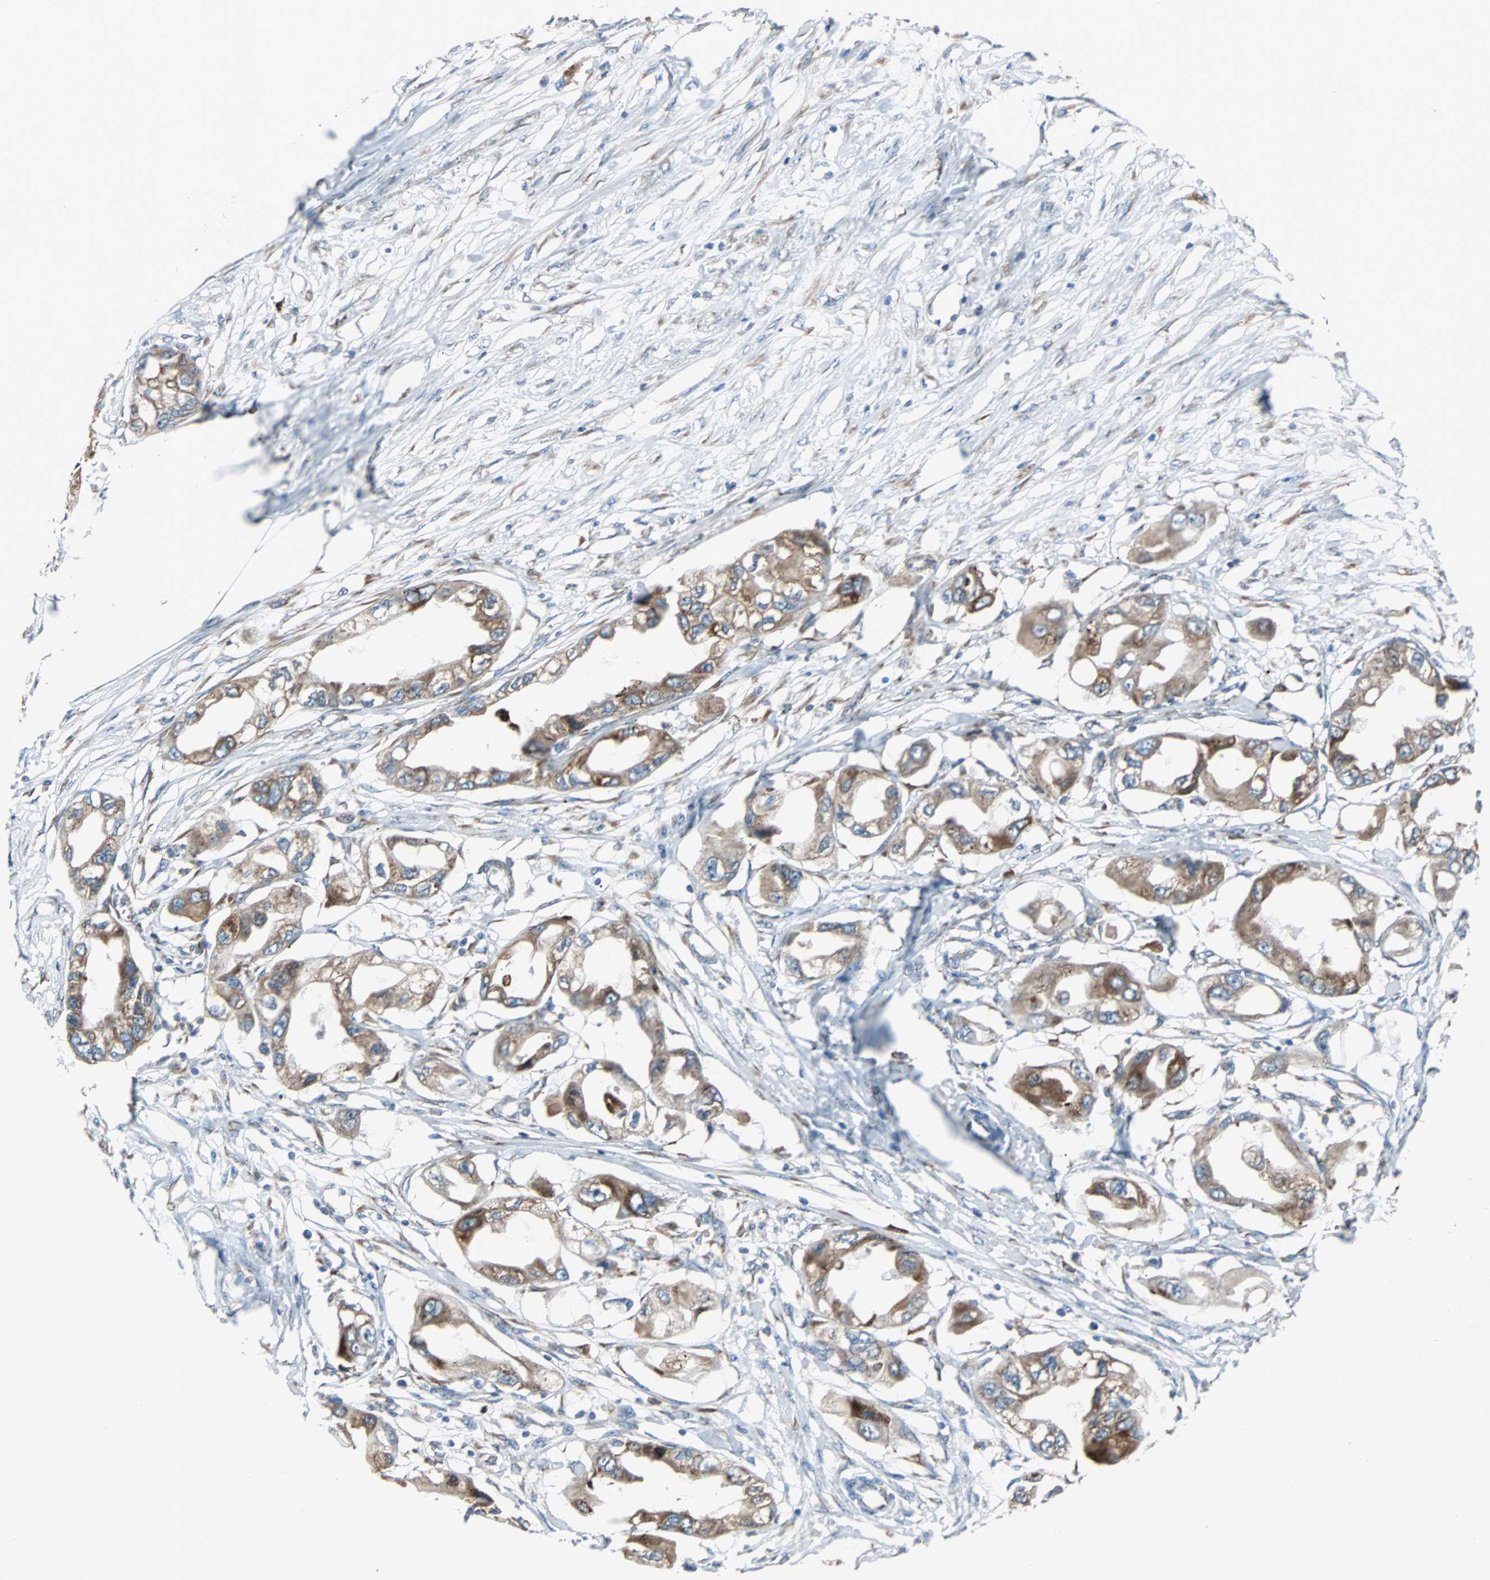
{"staining": {"intensity": "moderate", "quantity": "25%-75%", "location": "cytoplasmic/membranous"}, "tissue": "endometrial cancer", "cell_type": "Tumor cells", "image_type": "cancer", "snomed": [{"axis": "morphology", "description": "Adenocarcinoma, NOS"}, {"axis": "topography", "description": "Endometrium"}], "caption": "A histopathology image of endometrial cancer (adenocarcinoma) stained for a protein displays moderate cytoplasmic/membranous brown staining in tumor cells. The staining was performed using DAB (3,3'-diaminobenzidine) to visualize the protein expression in brown, while the nuclei were stained in blue with hematoxylin (Magnification: 20x).", "gene": "PDIA4", "patient": {"sex": "female", "age": 67}}